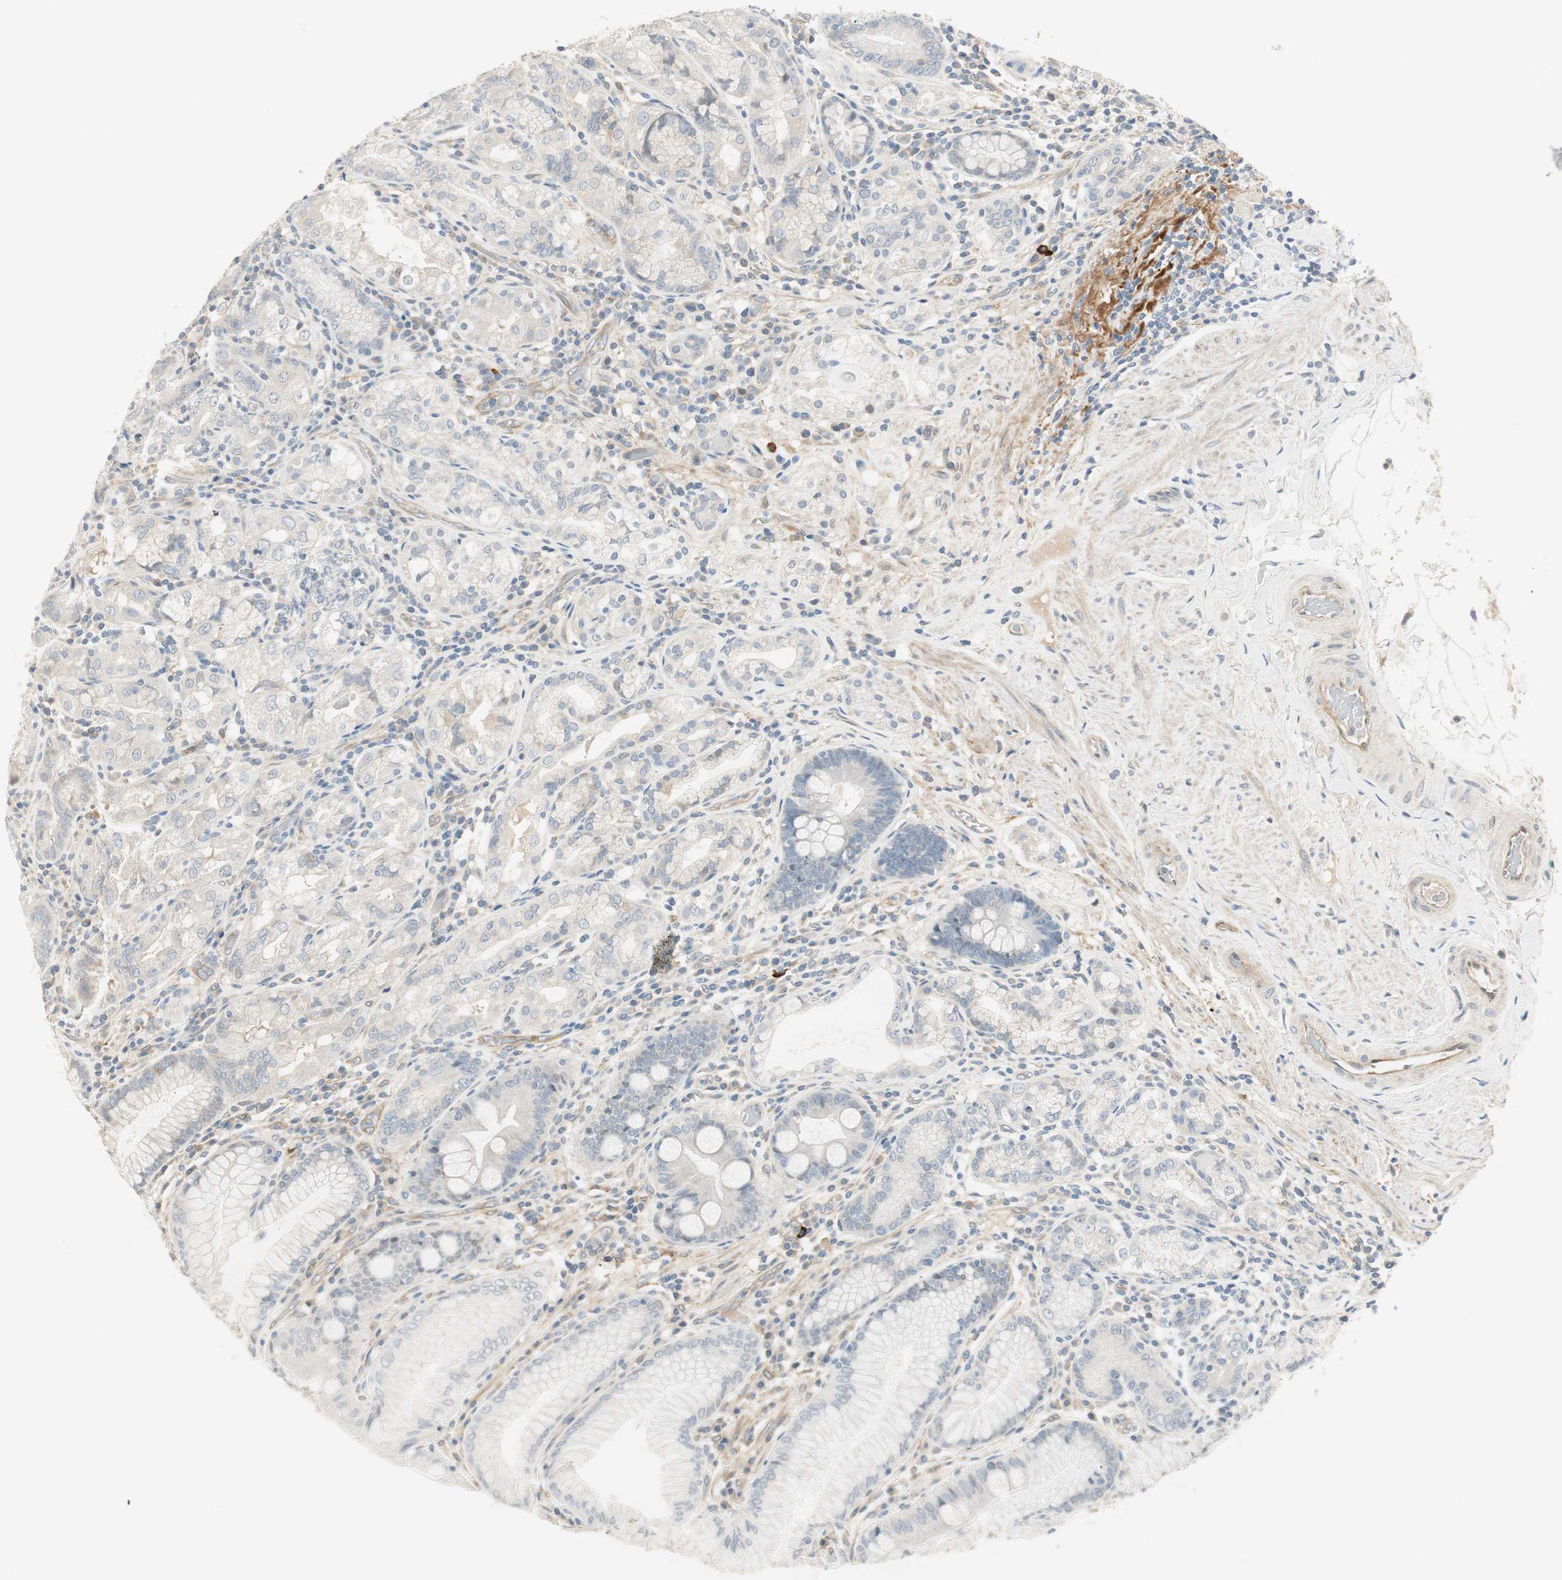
{"staining": {"intensity": "weak", "quantity": "<25%", "location": "cytoplasmic/membranous"}, "tissue": "stomach", "cell_type": "Glandular cells", "image_type": "normal", "snomed": [{"axis": "morphology", "description": "Normal tissue, NOS"}, {"axis": "topography", "description": "Stomach, lower"}], "caption": "Photomicrograph shows no protein staining in glandular cells of benign stomach. (DAB (3,3'-diaminobenzidine) immunohistochemistry visualized using brightfield microscopy, high magnification).", "gene": "STON1", "patient": {"sex": "female", "age": 76}}